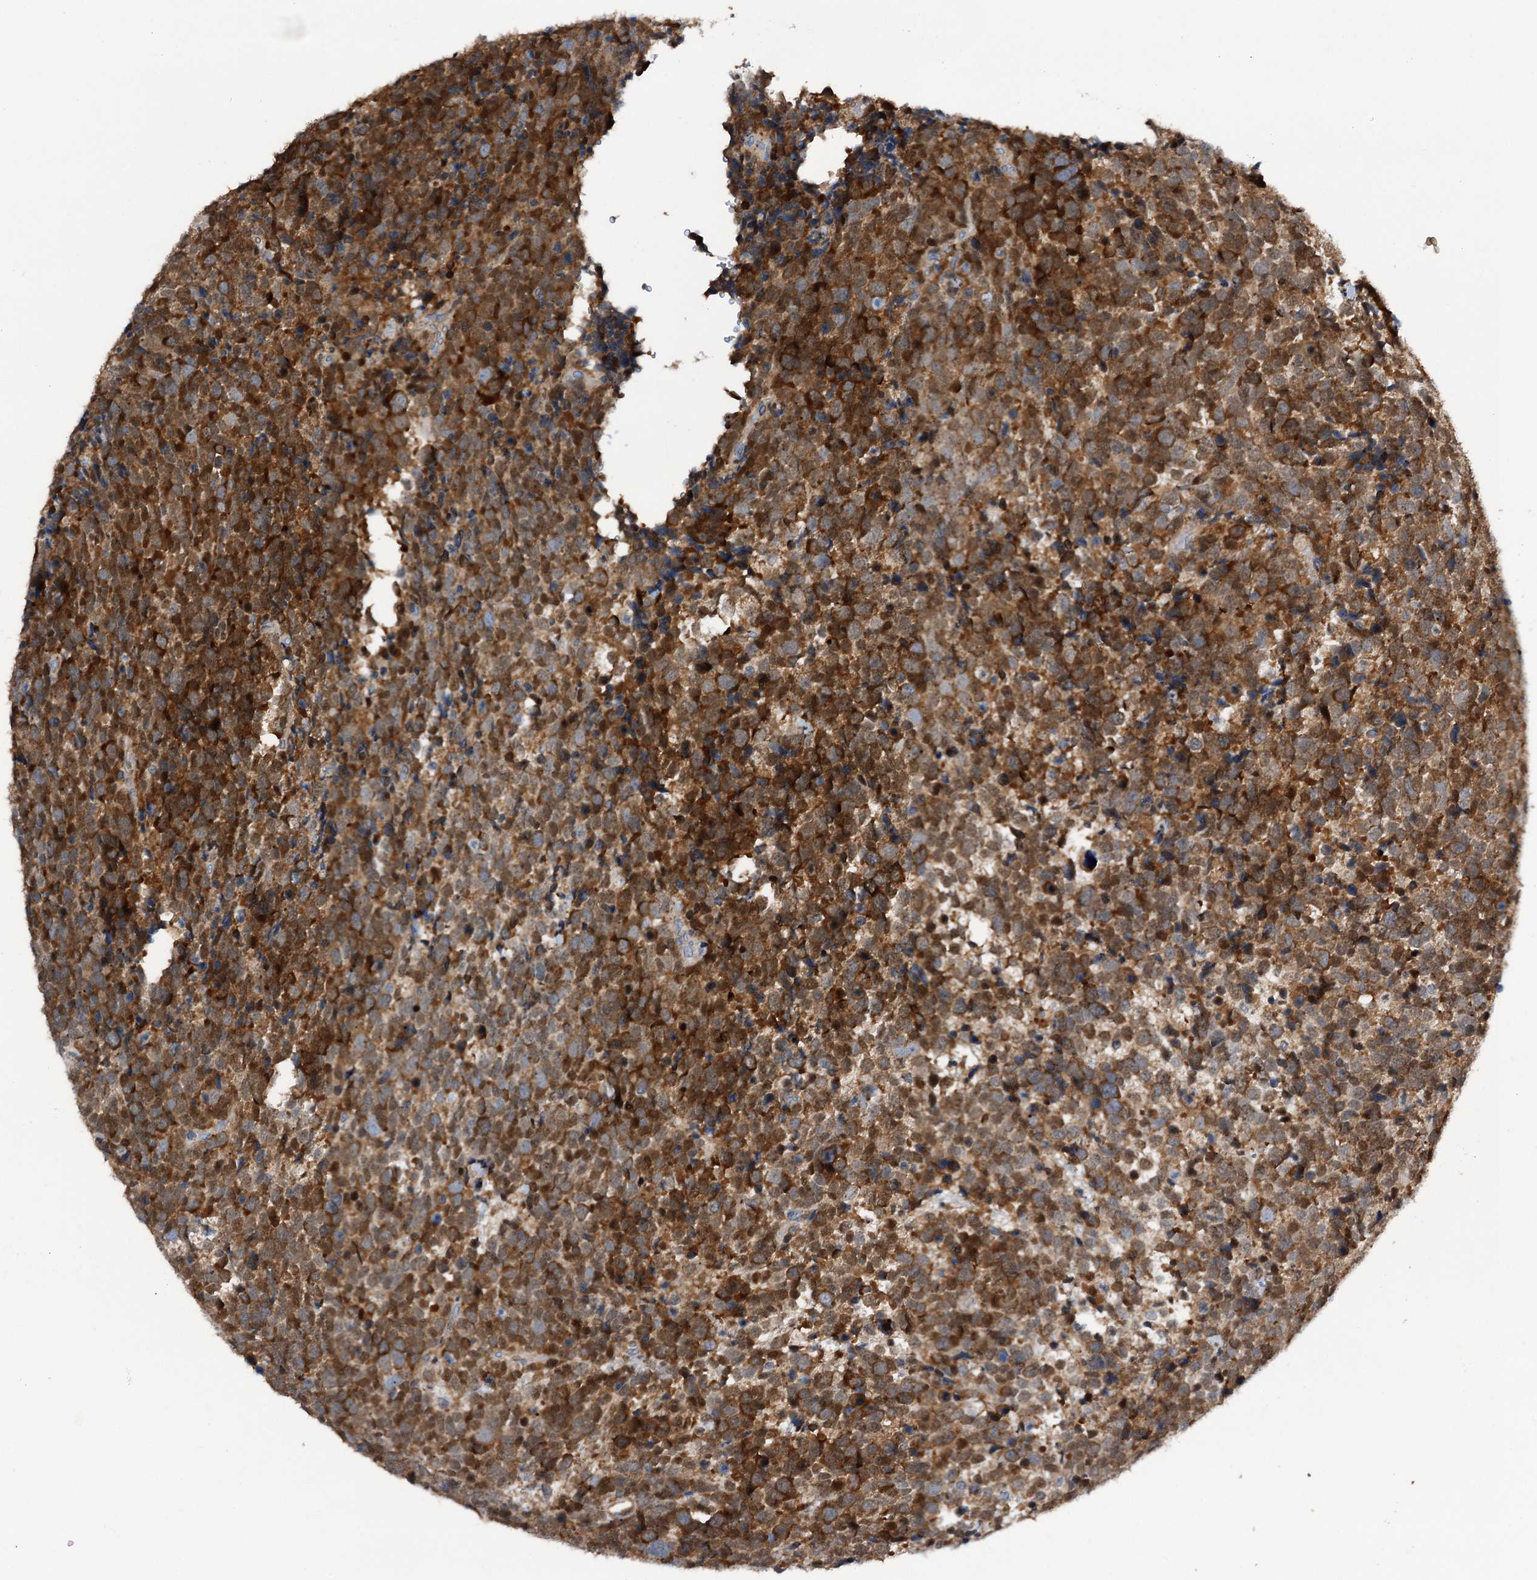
{"staining": {"intensity": "strong", "quantity": ">75%", "location": "cytoplasmic/membranous"}, "tissue": "urothelial cancer", "cell_type": "Tumor cells", "image_type": "cancer", "snomed": [{"axis": "morphology", "description": "Urothelial carcinoma, High grade"}, {"axis": "topography", "description": "Urinary bladder"}], "caption": "This histopathology image displays immunohistochemistry staining of high-grade urothelial carcinoma, with high strong cytoplasmic/membranous staining in approximately >75% of tumor cells.", "gene": "NCAPD2", "patient": {"sex": "female", "age": 82}}